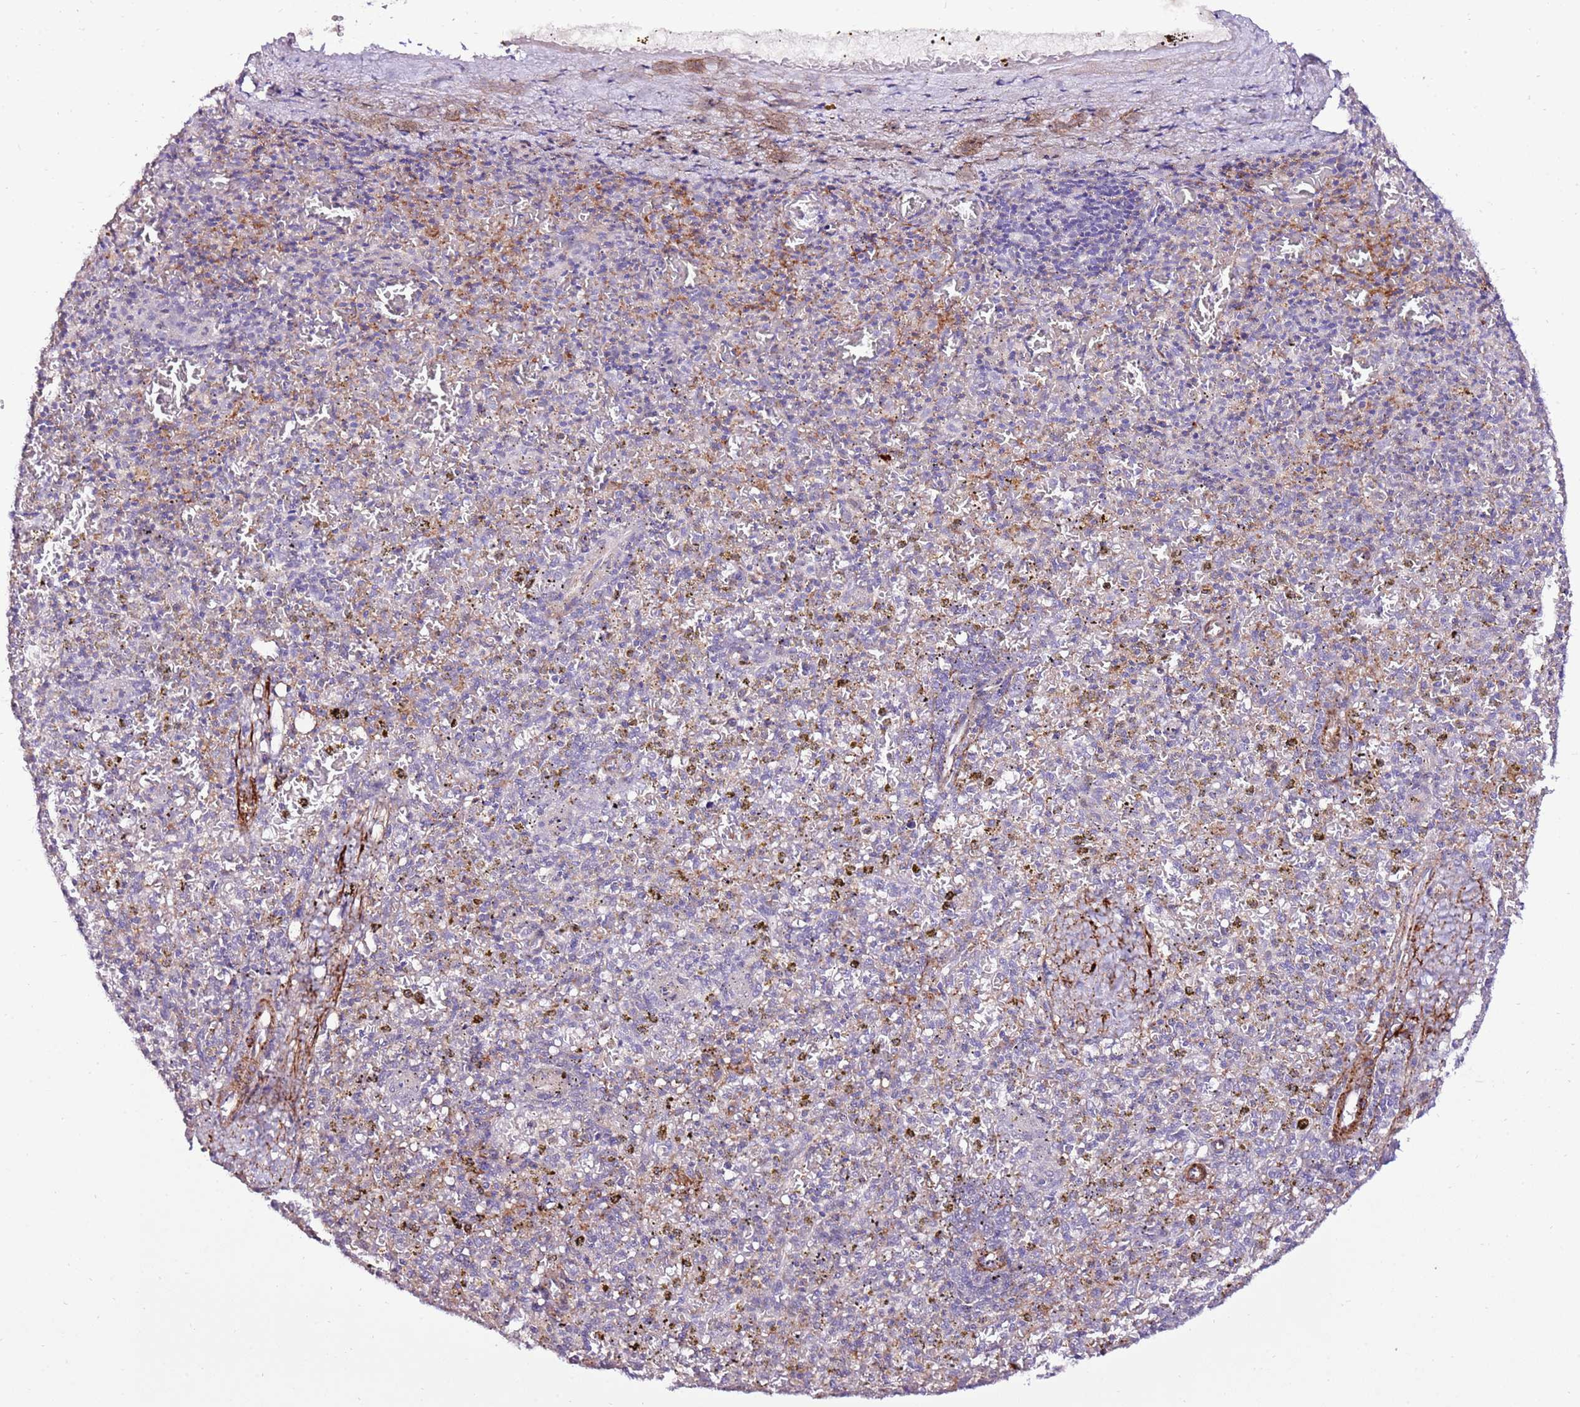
{"staining": {"intensity": "negative", "quantity": "none", "location": "none"}, "tissue": "spleen", "cell_type": "Cells in red pulp", "image_type": "normal", "snomed": [{"axis": "morphology", "description": "Normal tissue, NOS"}, {"axis": "topography", "description": "Spleen"}], "caption": "Immunohistochemistry (IHC) histopathology image of unremarkable spleen stained for a protein (brown), which exhibits no expression in cells in red pulp. Brightfield microscopy of immunohistochemistry (IHC) stained with DAB (brown) and hematoxylin (blue), captured at high magnification.", "gene": "ART5", "patient": {"sex": "male", "age": 72}}